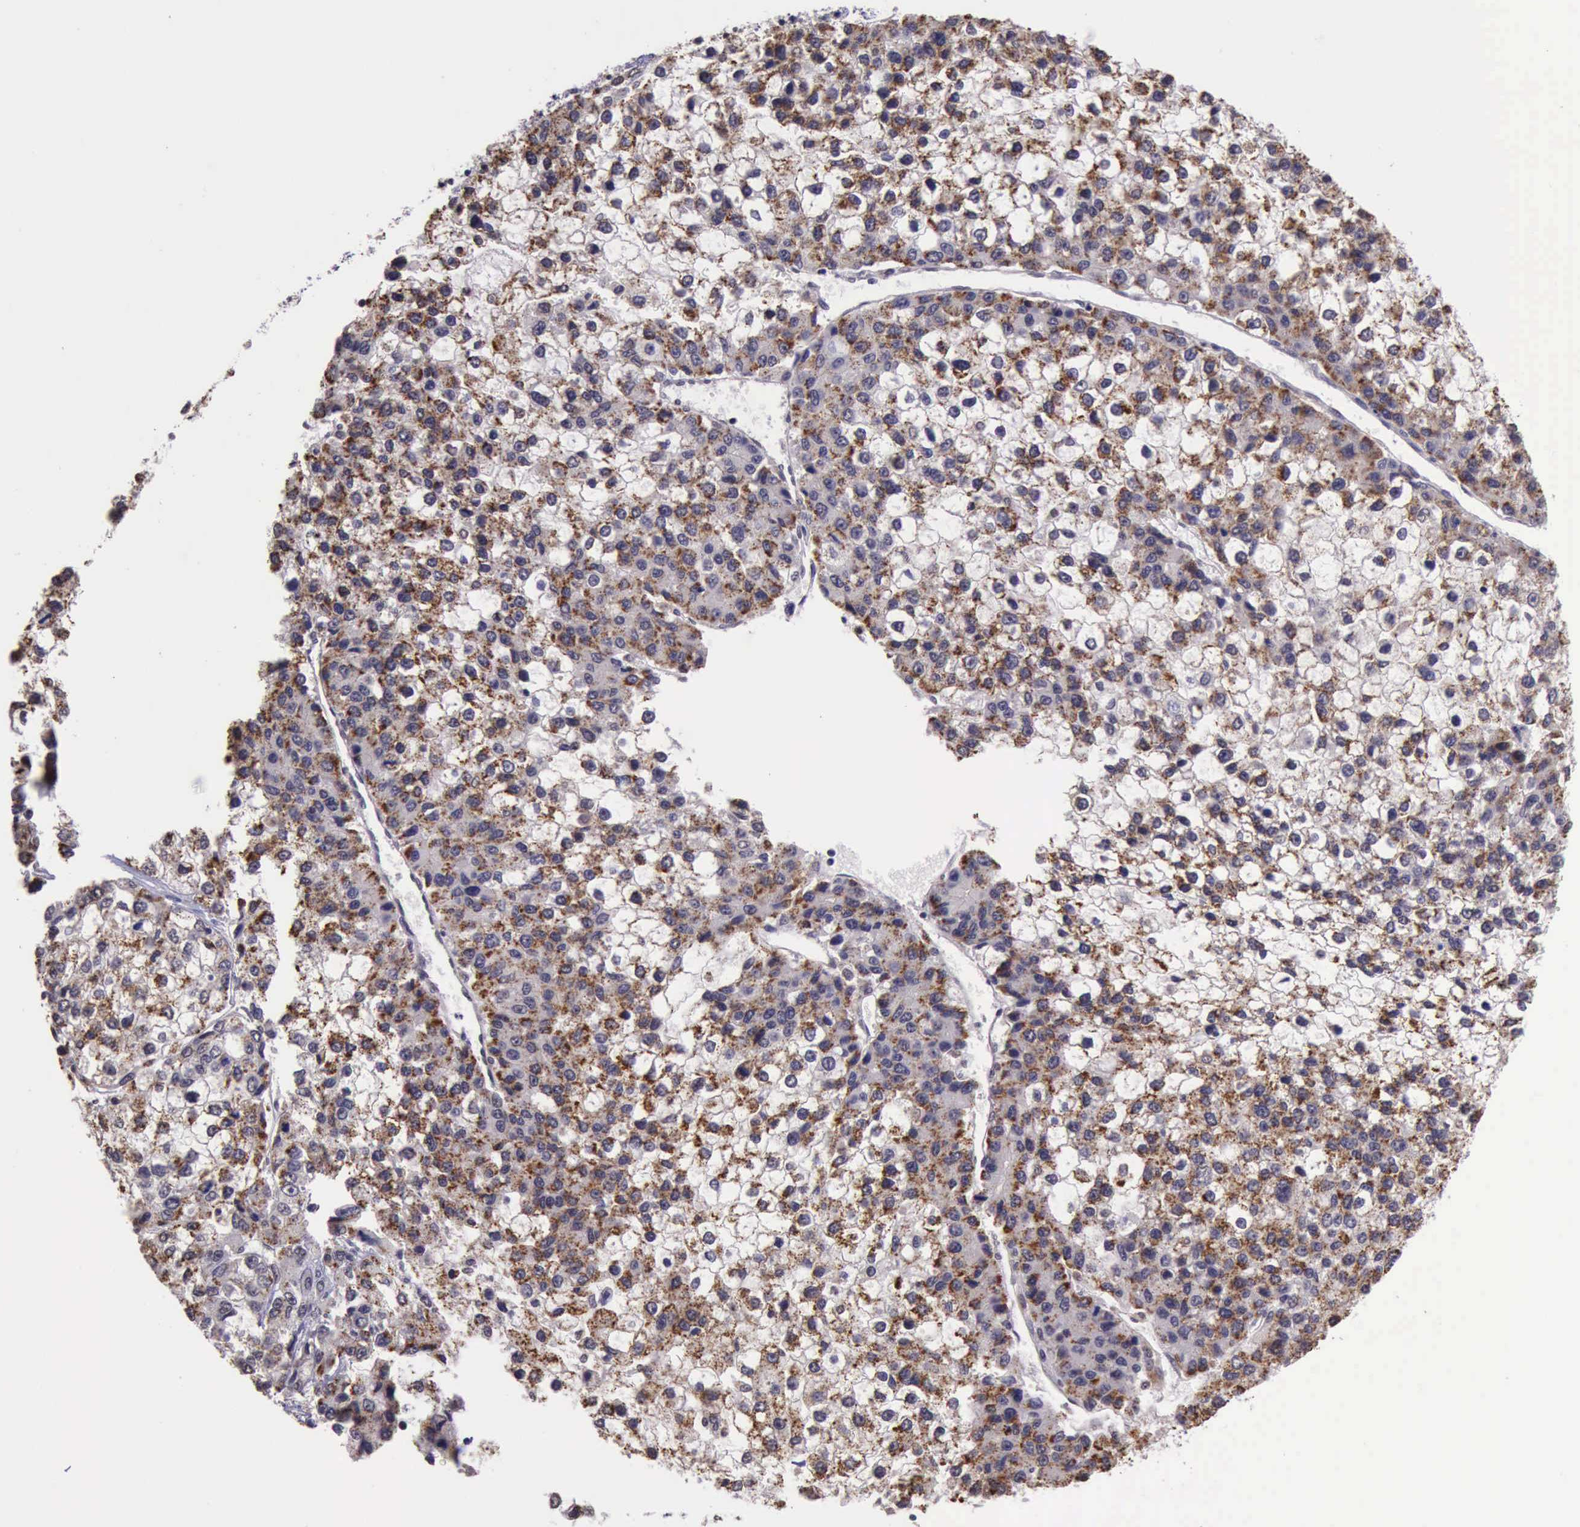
{"staining": {"intensity": "strong", "quantity": ">75%", "location": "cytoplasmic/membranous"}, "tissue": "liver cancer", "cell_type": "Tumor cells", "image_type": "cancer", "snomed": [{"axis": "morphology", "description": "Carcinoma, Hepatocellular, NOS"}, {"axis": "topography", "description": "Liver"}], "caption": "A high amount of strong cytoplasmic/membranous staining is present in approximately >75% of tumor cells in liver cancer tissue.", "gene": "PRPF39", "patient": {"sex": "female", "age": 66}}